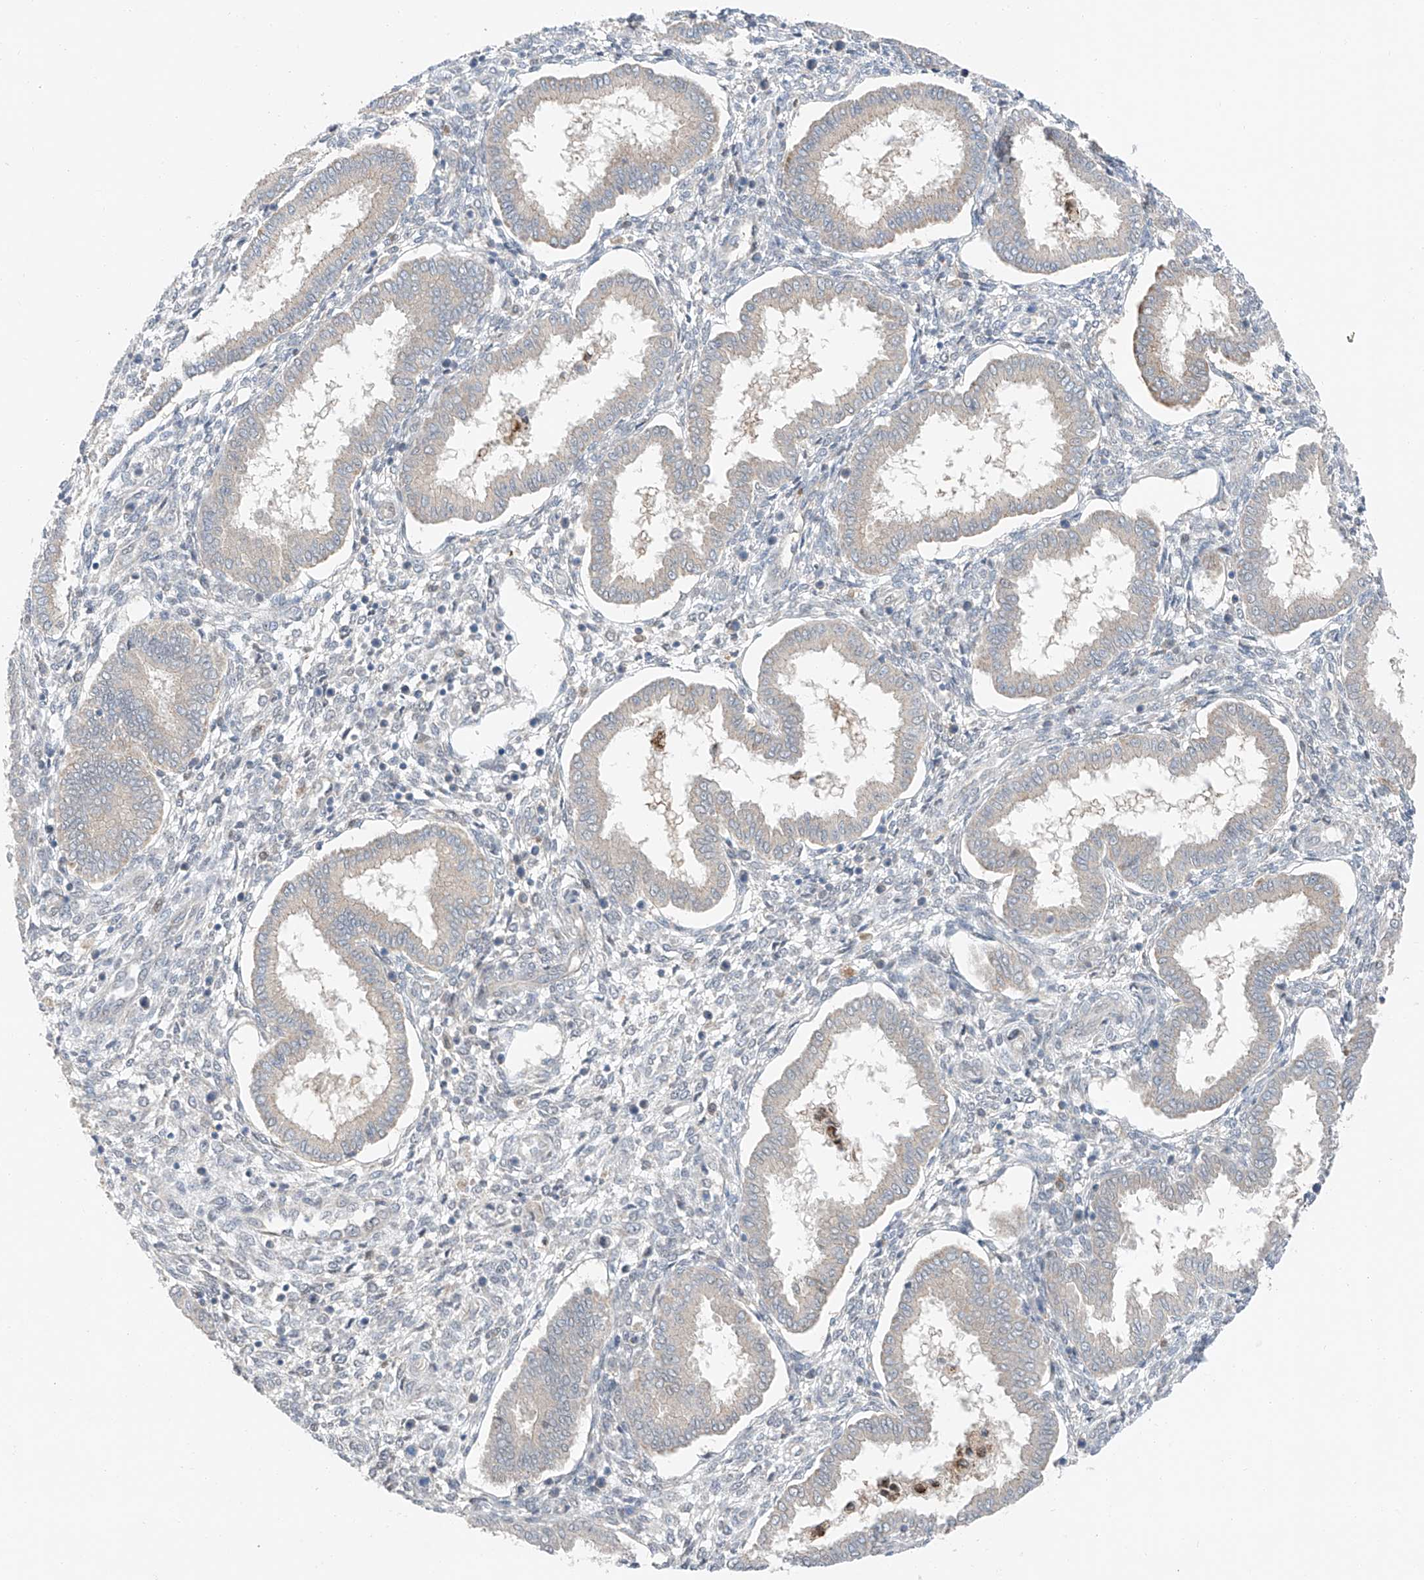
{"staining": {"intensity": "negative", "quantity": "none", "location": "none"}, "tissue": "endometrium", "cell_type": "Cells in endometrial stroma", "image_type": "normal", "snomed": [{"axis": "morphology", "description": "Normal tissue, NOS"}, {"axis": "topography", "description": "Endometrium"}], "caption": "An immunohistochemistry photomicrograph of benign endometrium is shown. There is no staining in cells in endometrial stroma of endometrium.", "gene": "CLDND1", "patient": {"sex": "female", "age": 24}}